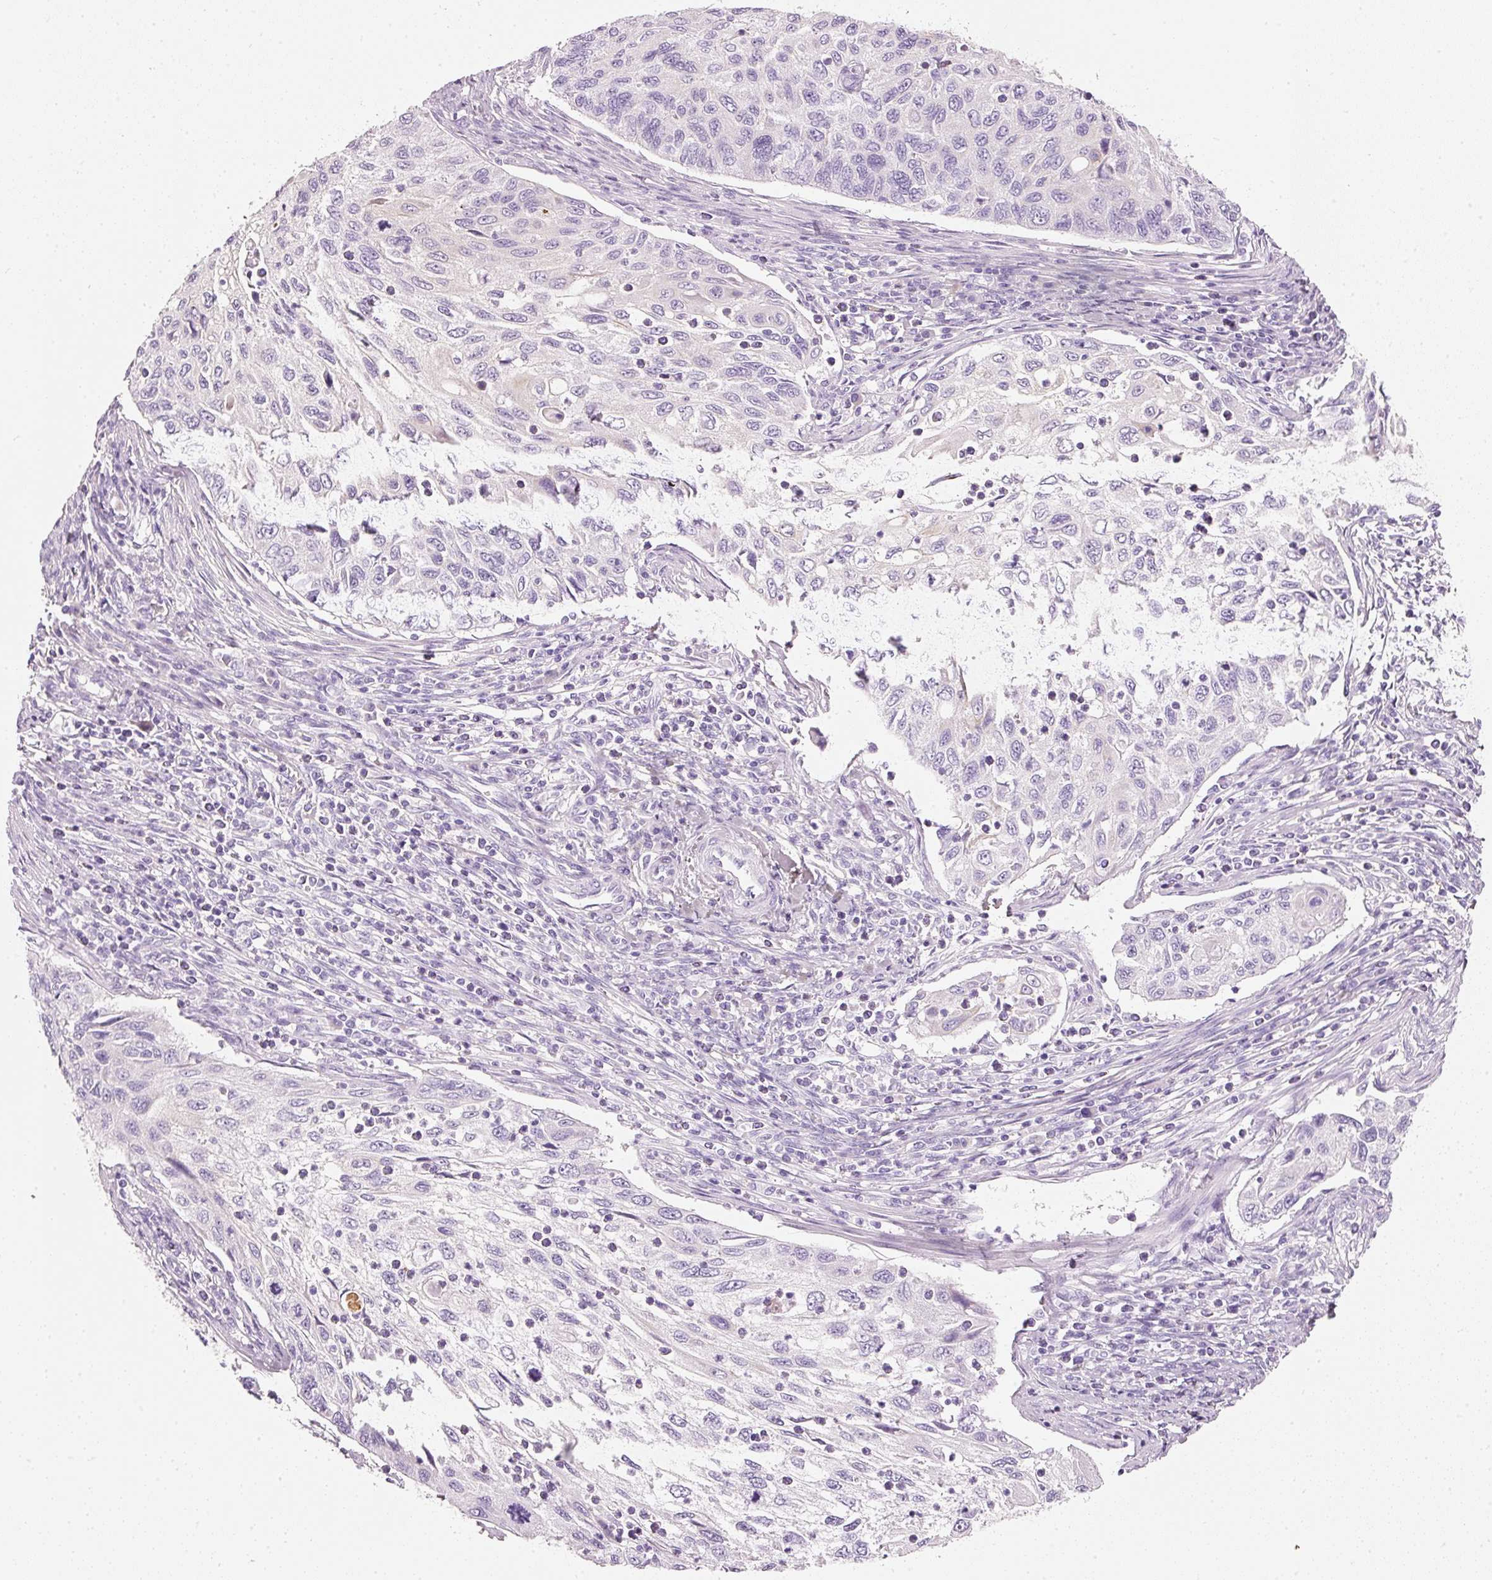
{"staining": {"intensity": "negative", "quantity": "none", "location": "none"}, "tissue": "cervical cancer", "cell_type": "Tumor cells", "image_type": "cancer", "snomed": [{"axis": "morphology", "description": "Squamous cell carcinoma, NOS"}, {"axis": "topography", "description": "Cervix"}], "caption": "IHC photomicrograph of human cervical cancer stained for a protein (brown), which displays no expression in tumor cells.", "gene": "PDXDC1", "patient": {"sex": "female", "age": 70}}